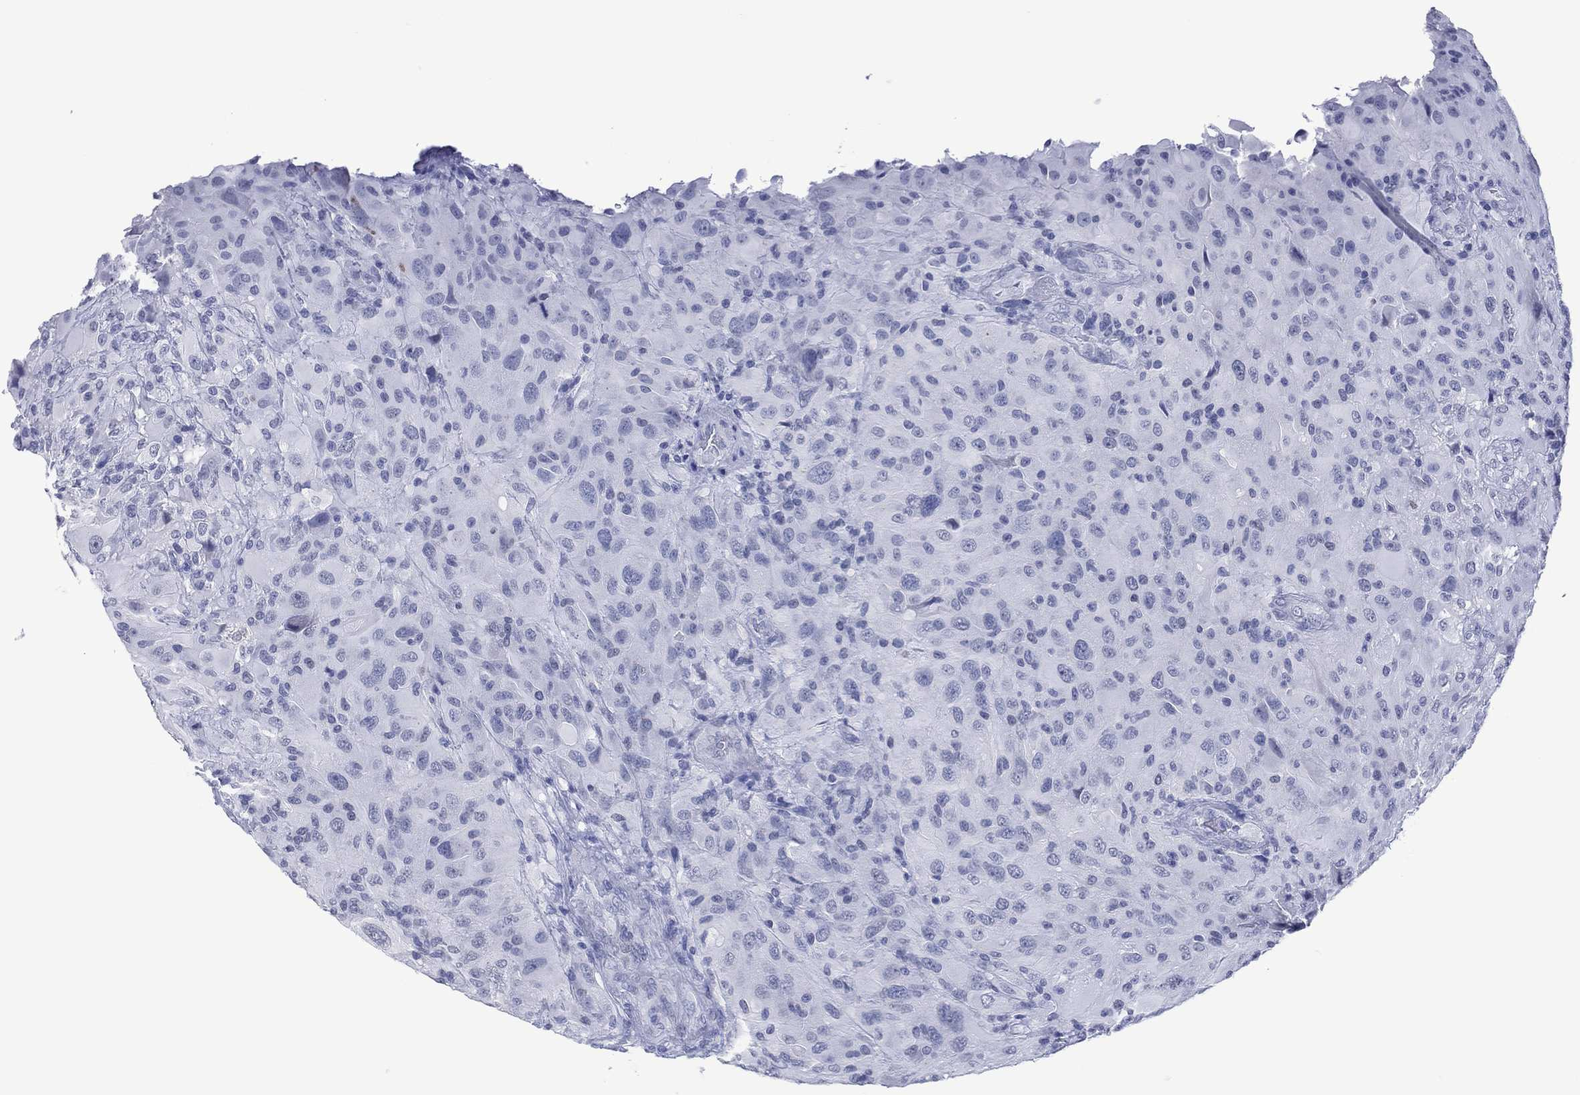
{"staining": {"intensity": "negative", "quantity": "none", "location": "none"}, "tissue": "glioma", "cell_type": "Tumor cells", "image_type": "cancer", "snomed": [{"axis": "morphology", "description": "Glioma, malignant, High grade"}, {"axis": "topography", "description": "Cerebral cortex"}], "caption": "Protein analysis of malignant glioma (high-grade) demonstrates no significant positivity in tumor cells. (Stains: DAB (3,3'-diaminobenzidine) immunohistochemistry (IHC) with hematoxylin counter stain, Microscopy: brightfield microscopy at high magnification).", "gene": "UTF1", "patient": {"sex": "male", "age": 35}}